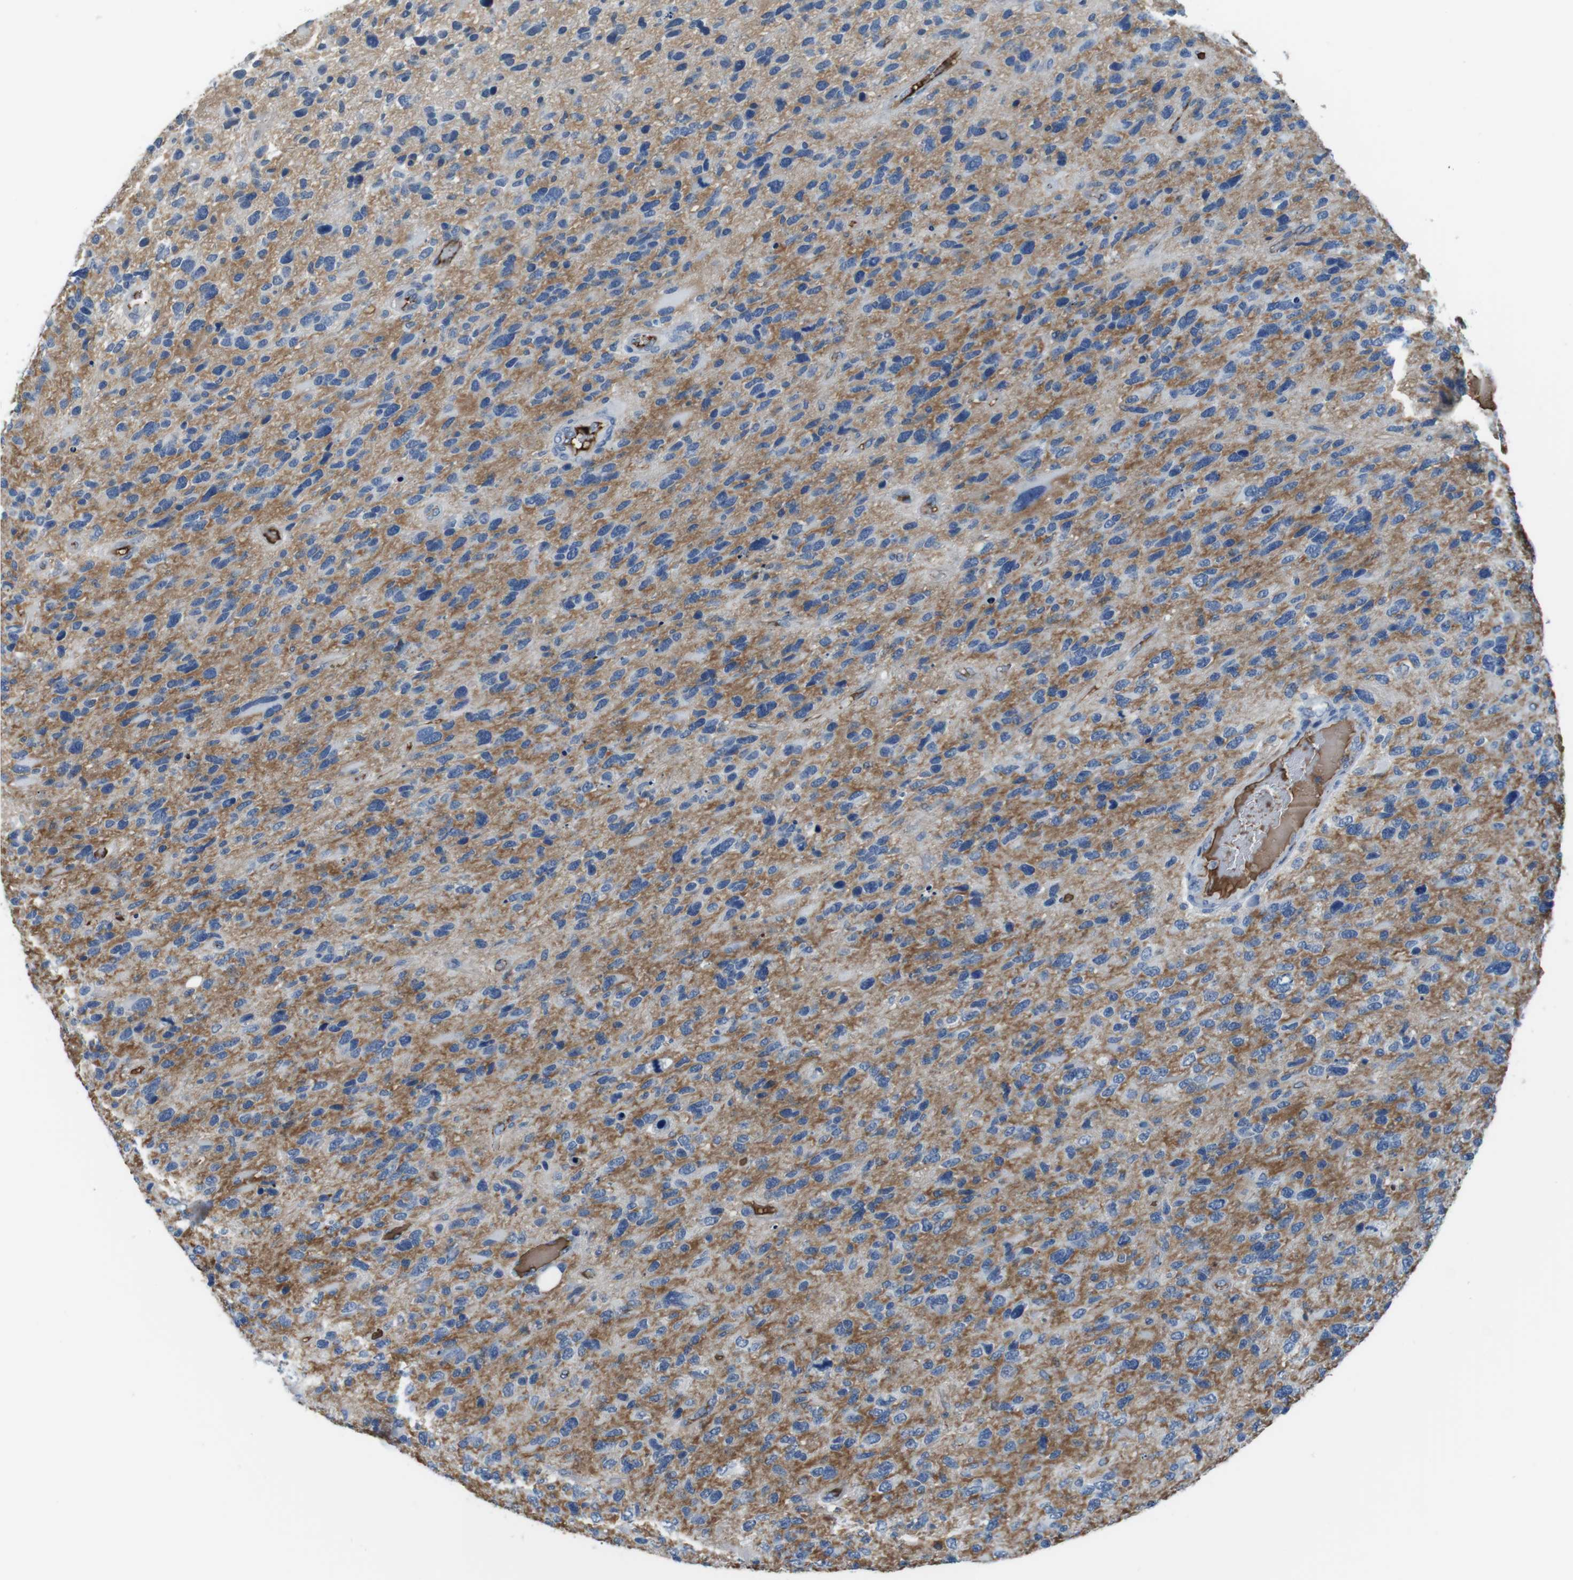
{"staining": {"intensity": "moderate", "quantity": "<25%", "location": "cytoplasmic/membranous"}, "tissue": "glioma", "cell_type": "Tumor cells", "image_type": "cancer", "snomed": [{"axis": "morphology", "description": "Glioma, malignant, High grade"}, {"axis": "topography", "description": "Brain"}], "caption": "Tumor cells reveal moderate cytoplasmic/membranous positivity in approximately <25% of cells in glioma.", "gene": "TMPRSS15", "patient": {"sex": "female", "age": 58}}